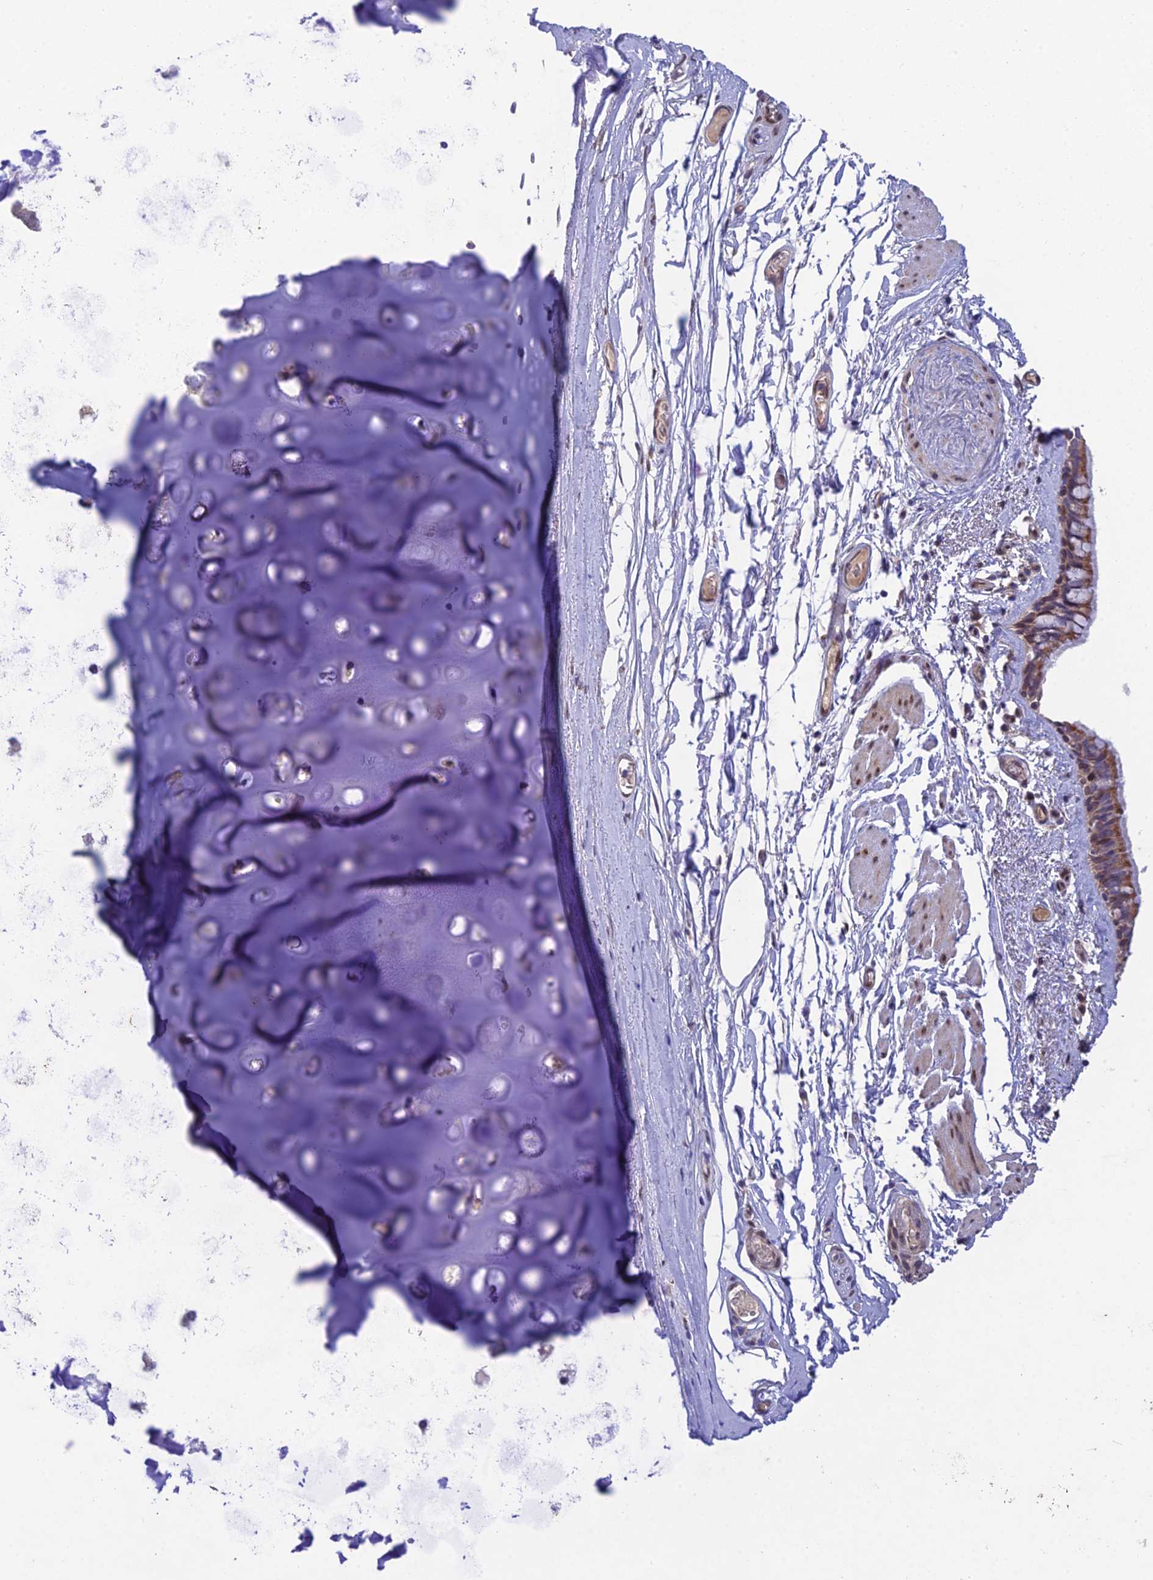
{"staining": {"intensity": "moderate", "quantity": ">75%", "location": "cytoplasmic/membranous"}, "tissue": "bronchus", "cell_type": "Respiratory epithelial cells", "image_type": "normal", "snomed": [{"axis": "morphology", "description": "Normal tissue, NOS"}, {"axis": "topography", "description": "Cartilage tissue"}], "caption": "A photomicrograph of human bronchus stained for a protein demonstrates moderate cytoplasmic/membranous brown staining in respiratory epithelial cells. Ihc stains the protein of interest in brown and the nuclei are stained blue.", "gene": "MGAT2", "patient": {"sex": "male", "age": 63}}